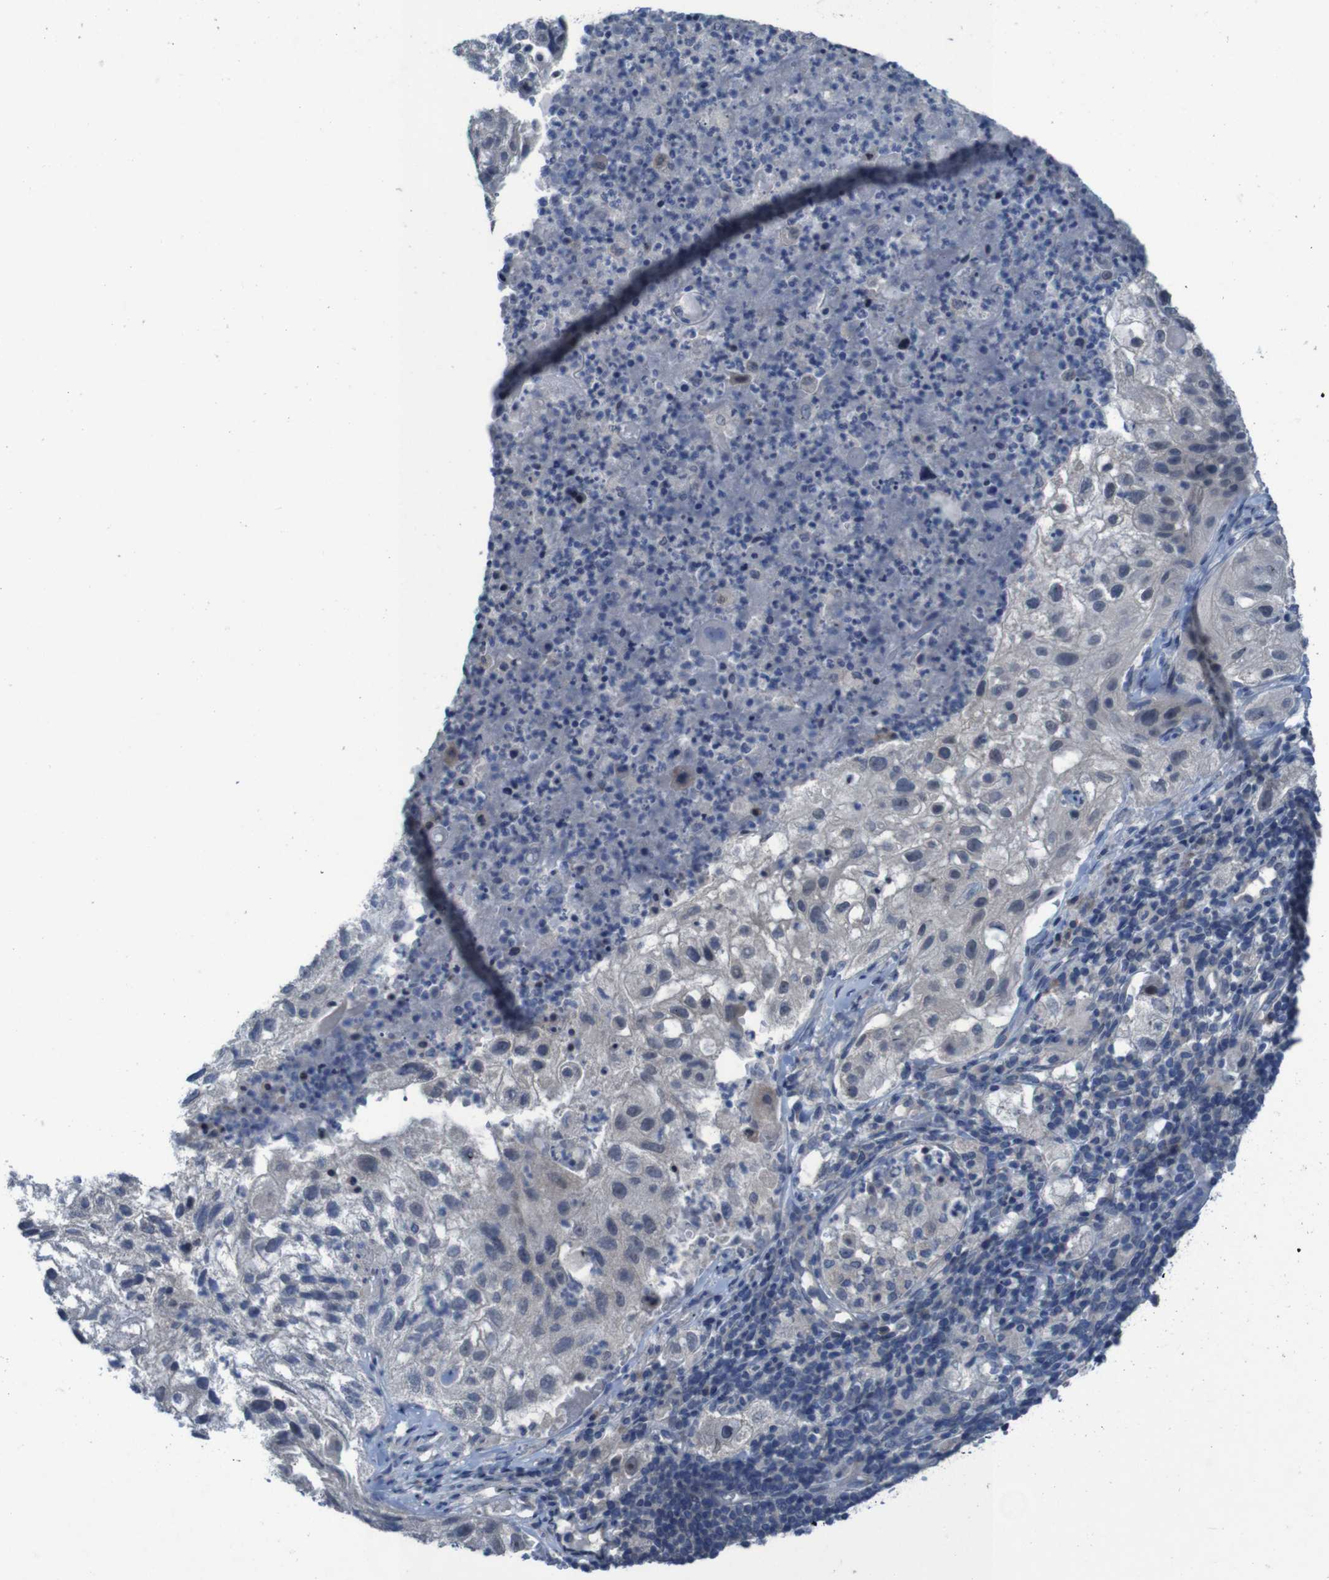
{"staining": {"intensity": "negative", "quantity": "none", "location": "none"}, "tissue": "lung cancer", "cell_type": "Tumor cells", "image_type": "cancer", "snomed": [{"axis": "morphology", "description": "Inflammation, NOS"}, {"axis": "morphology", "description": "Squamous cell carcinoma, NOS"}, {"axis": "topography", "description": "Lymph node"}, {"axis": "topography", "description": "Soft tissue"}, {"axis": "topography", "description": "Lung"}], "caption": "Immunohistochemistry (IHC) micrograph of human lung cancer (squamous cell carcinoma) stained for a protein (brown), which shows no expression in tumor cells. The staining was performed using DAB (3,3'-diaminobenzidine) to visualize the protein expression in brown, while the nuclei were stained in blue with hematoxylin (Magnification: 20x).", "gene": "CLDN18", "patient": {"sex": "male", "age": 66}}